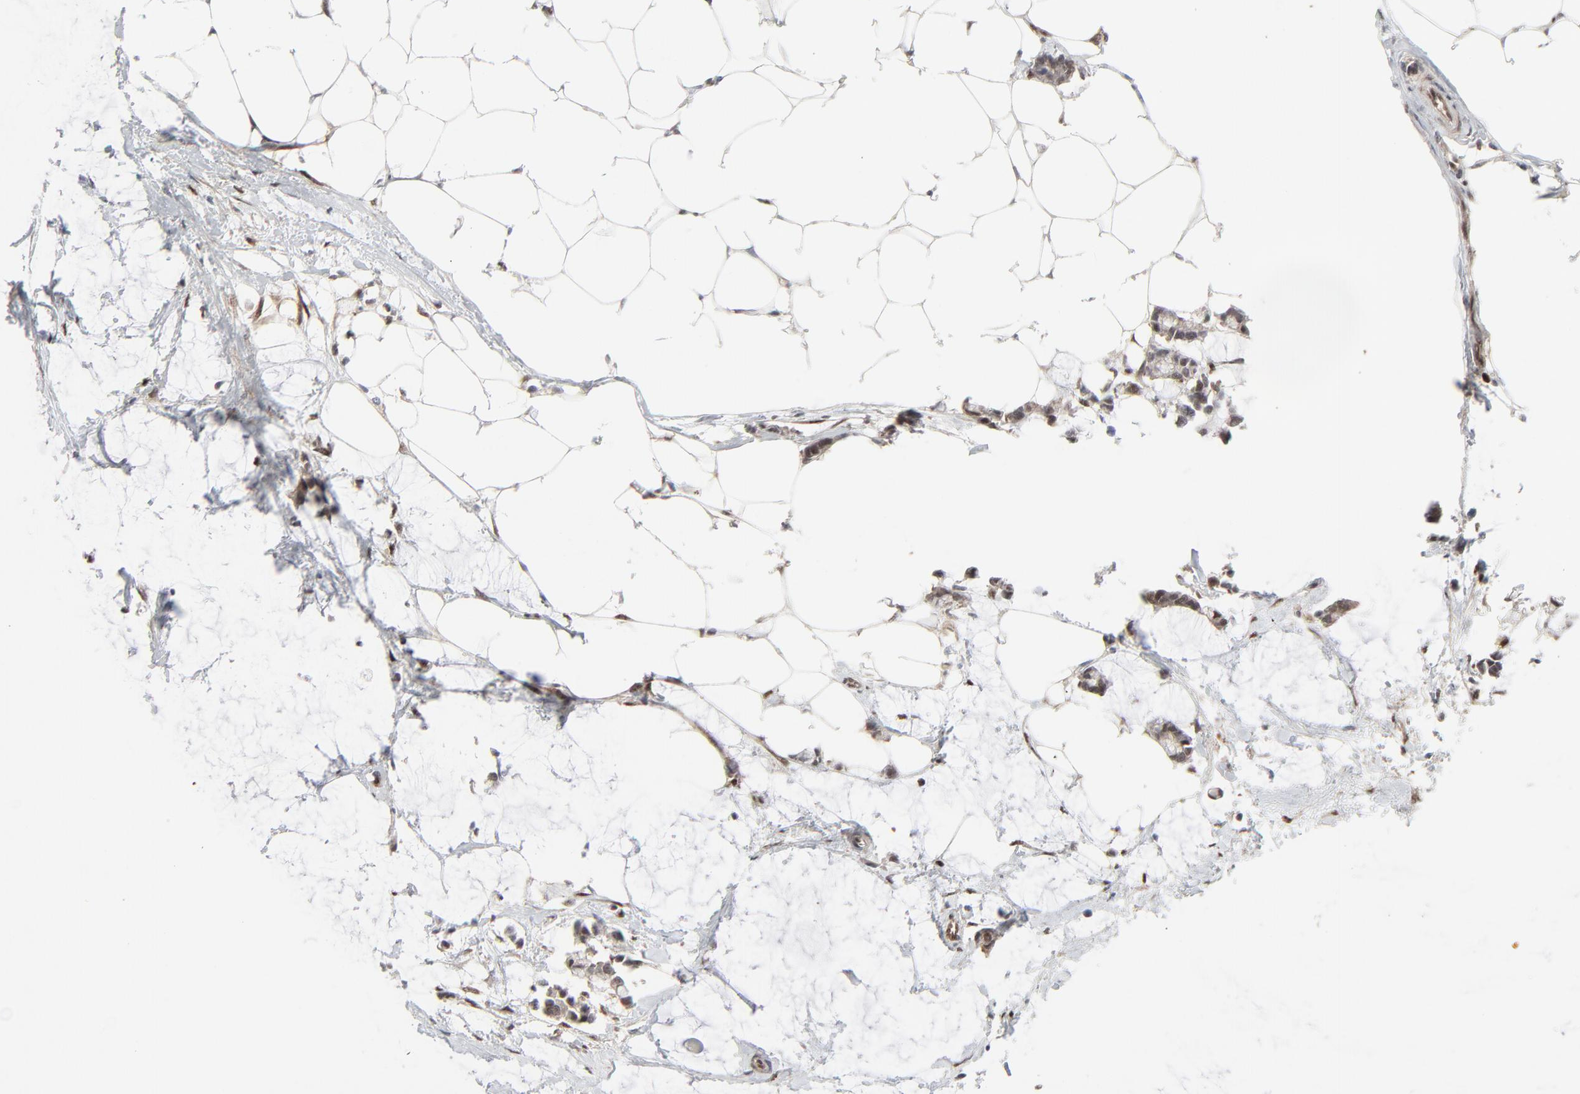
{"staining": {"intensity": "weak", "quantity": "<25%", "location": "cytoplasmic/membranous"}, "tissue": "colorectal cancer", "cell_type": "Tumor cells", "image_type": "cancer", "snomed": [{"axis": "morphology", "description": "Normal tissue, NOS"}, {"axis": "morphology", "description": "Adenocarcinoma, NOS"}, {"axis": "topography", "description": "Colon"}, {"axis": "topography", "description": "Peripheral nerve tissue"}], "caption": "The photomicrograph displays no significant expression in tumor cells of colorectal cancer. (Stains: DAB immunohistochemistry with hematoxylin counter stain, Microscopy: brightfield microscopy at high magnification).", "gene": "AKT1", "patient": {"sex": "male", "age": 14}}